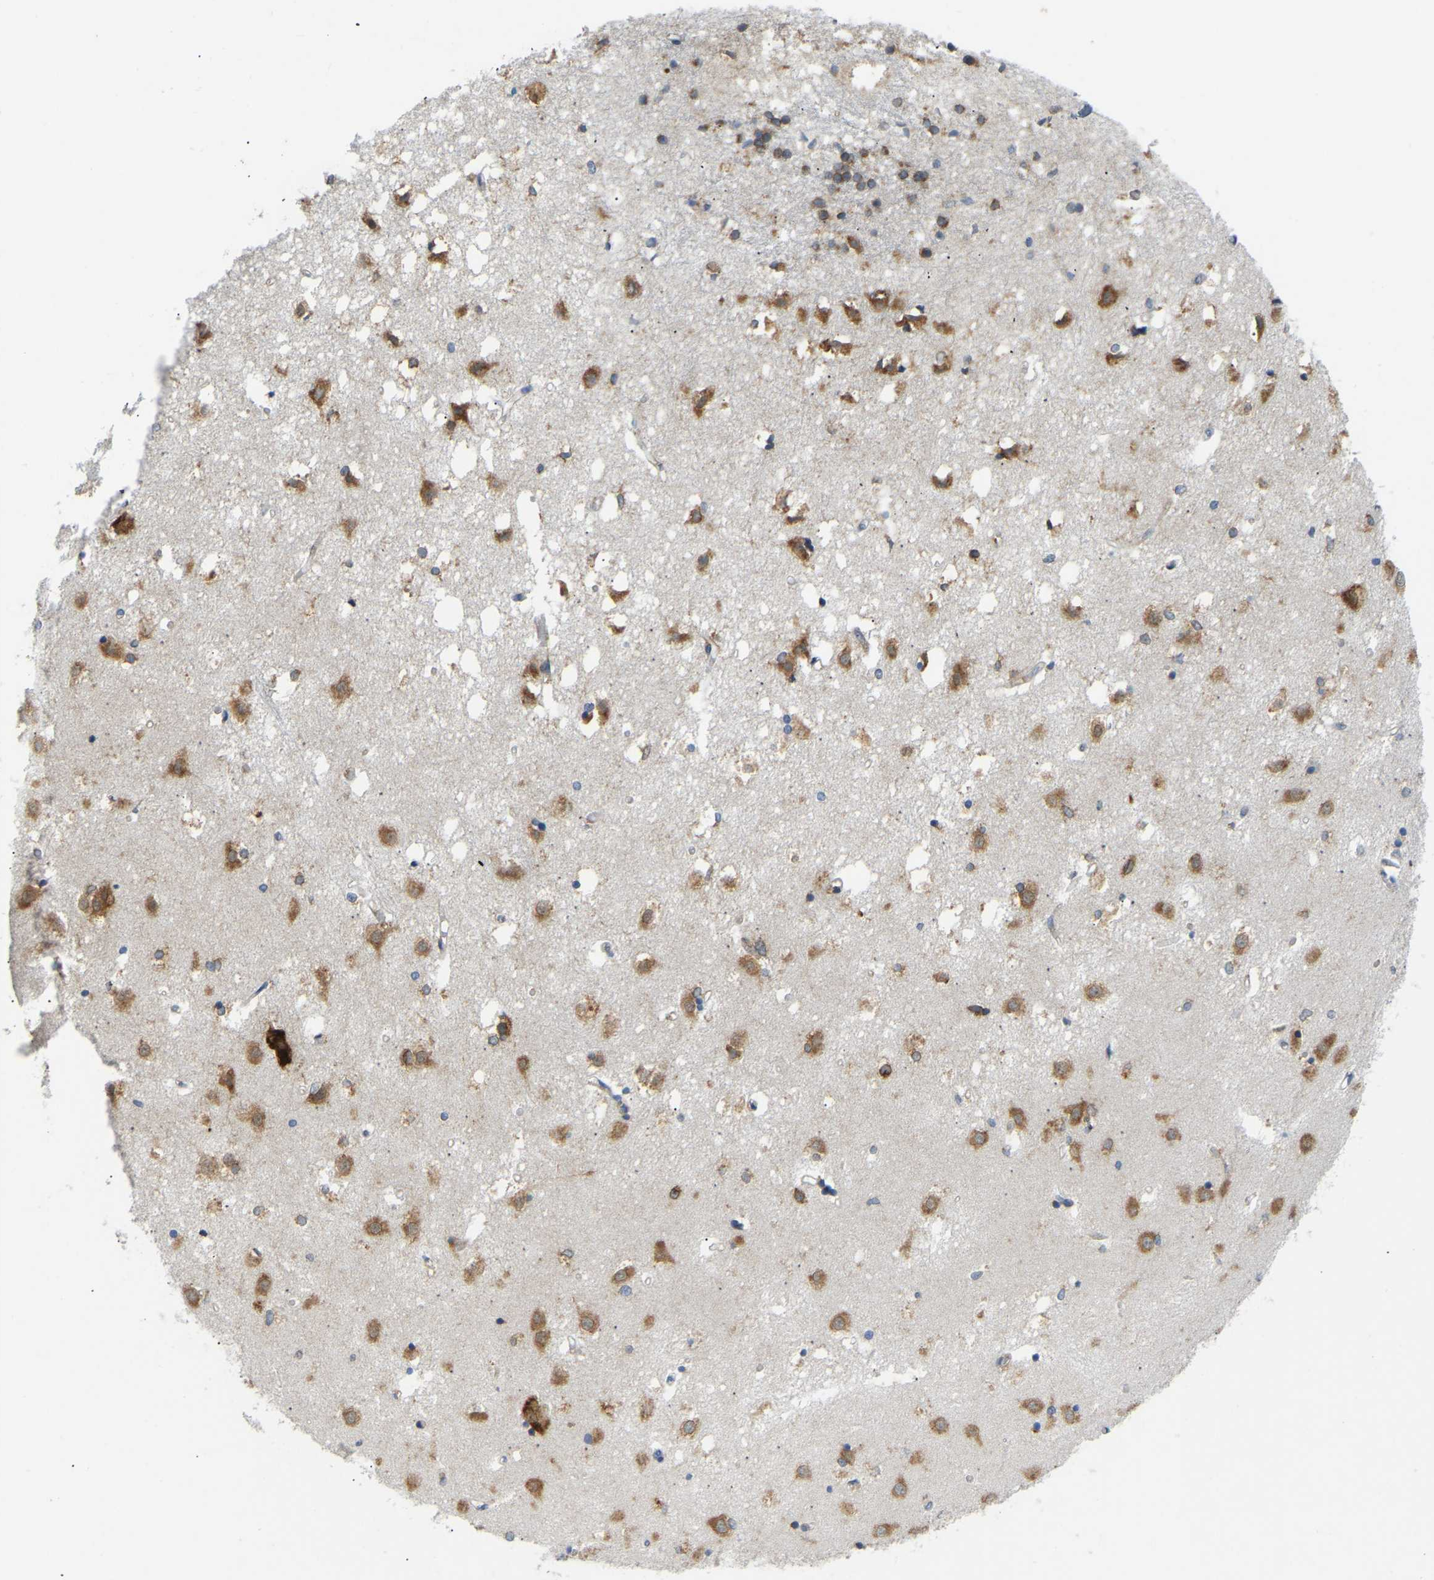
{"staining": {"intensity": "strong", "quantity": "25%-75%", "location": "cytoplasmic/membranous"}, "tissue": "caudate", "cell_type": "Glial cells", "image_type": "normal", "snomed": [{"axis": "morphology", "description": "Normal tissue, NOS"}, {"axis": "topography", "description": "Lateral ventricle wall"}], "caption": "IHC photomicrograph of unremarkable caudate: caudate stained using IHC shows high levels of strong protein expression localized specifically in the cytoplasmic/membranous of glial cells, appearing as a cytoplasmic/membranous brown color.", "gene": "SND1", "patient": {"sex": "male", "age": 45}}